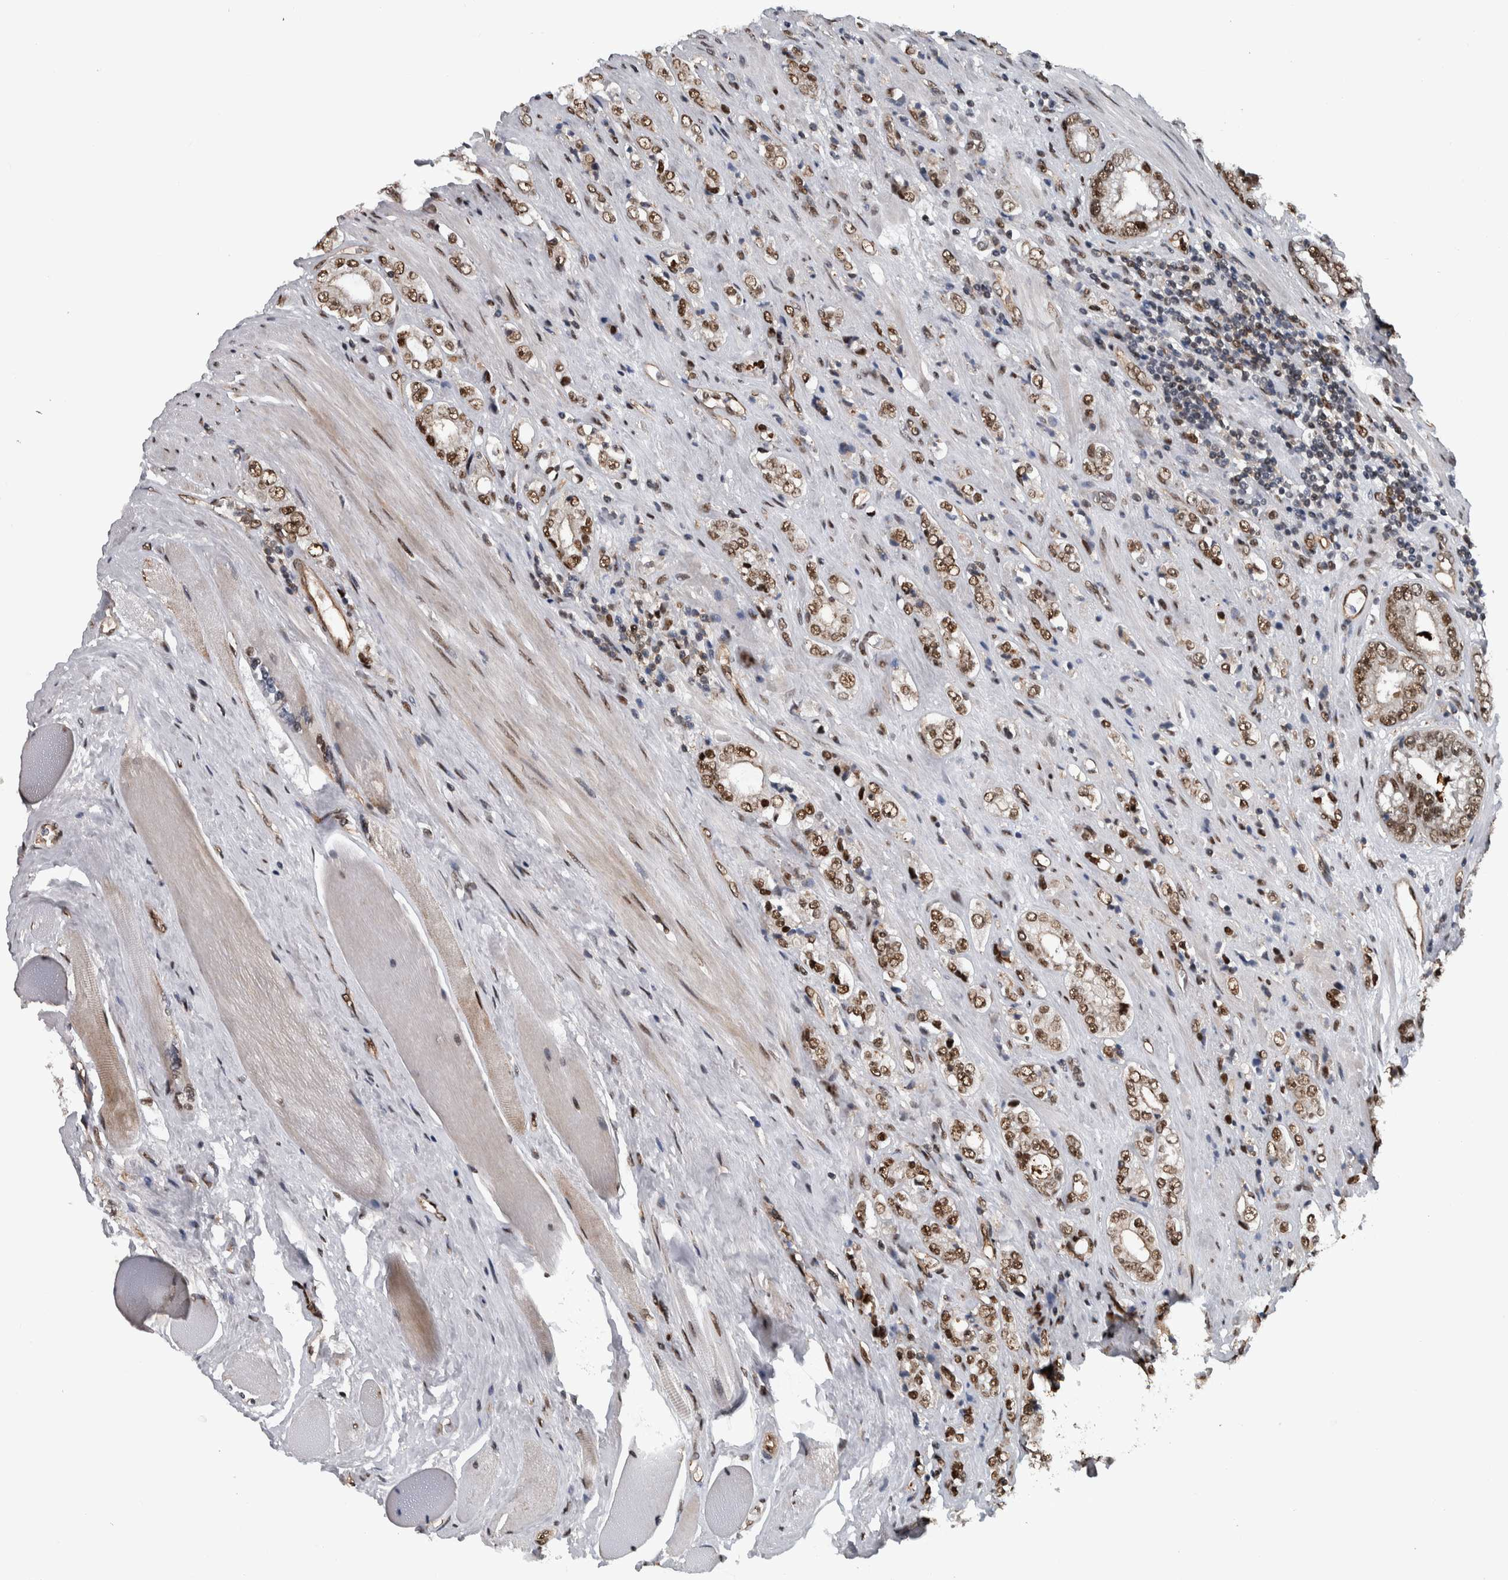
{"staining": {"intensity": "moderate", "quantity": ">75%", "location": "nuclear"}, "tissue": "prostate cancer", "cell_type": "Tumor cells", "image_type": "cancer", "snomed": [{"axis": "morphology", "description": "Adenocarcinoma, High grade"}, {"axis": "topography", "description": "Prostate"}], "caption": "Immunohistochemistry of human prostate cancer (high-grade adenocarcinoma) displays medium levels of moderate nuclear expression in about >75% of tumor cells.", "gene": "FAM135B", "patient": {"sex": "male", "age": 61}}